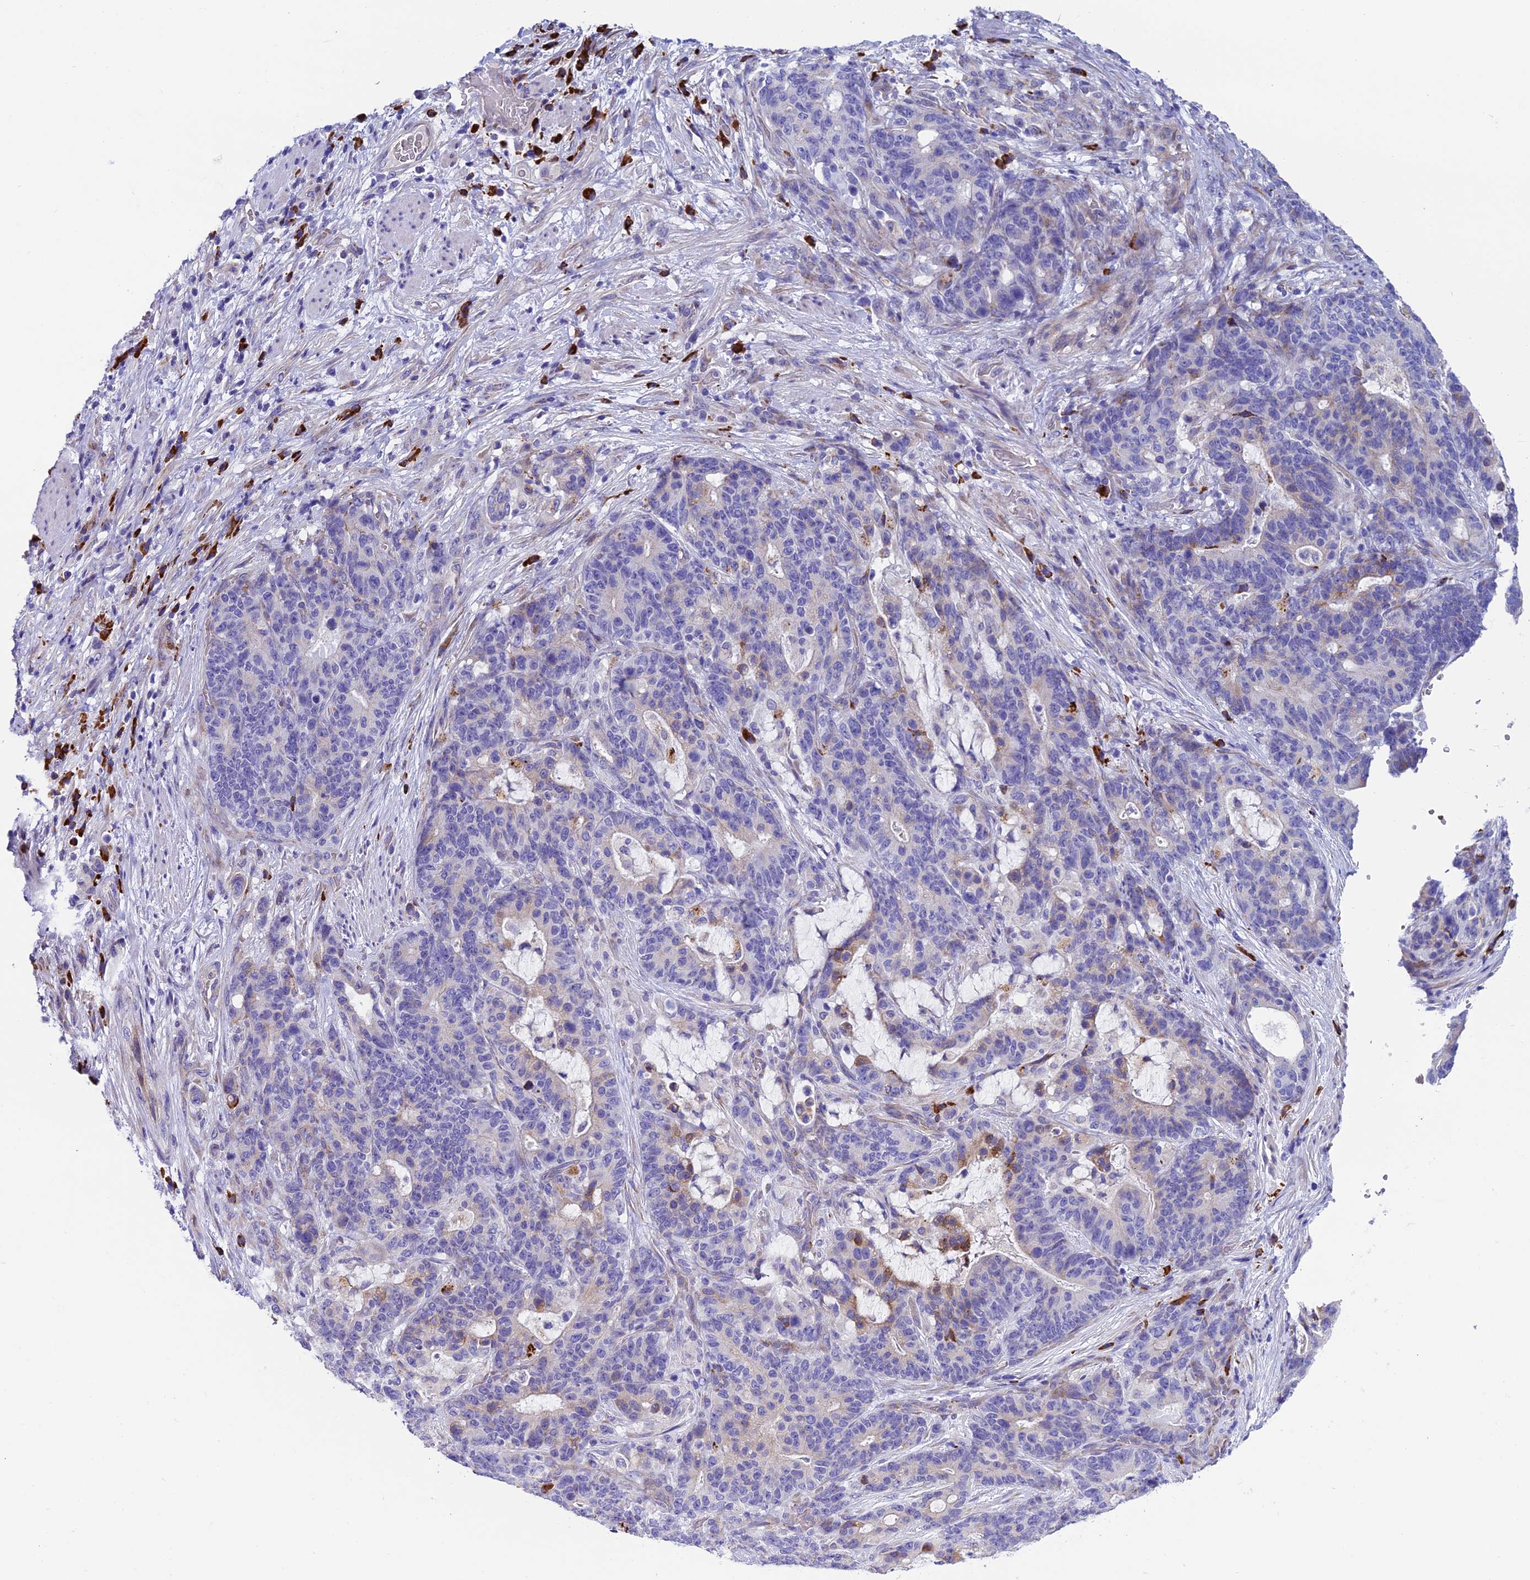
{"staining": {"intensity": "moderate", "quantity": "<25%", "location": "cytoplasmic/membranous"}, "tissue": "stomach cancer", "cell_type": "Tumor cells", "image_type": "cancer", "snomed": [{"axis": "morphology", "description": "Normal tissue, NOS"}, {"axis": "morphology", "description": "Adenocarcinoma, NOS"}, {"axis": "topography", "description": "Stomach"}], "caption": "Immunohistochemical staining of stomach cancer (adenocarcinoma) displays low levels of moderate cytoplasmic/membranous expression in about <25% of tumor cells.", "gene": "MACIR", "patient": {"sex": "female", "age": 64}}